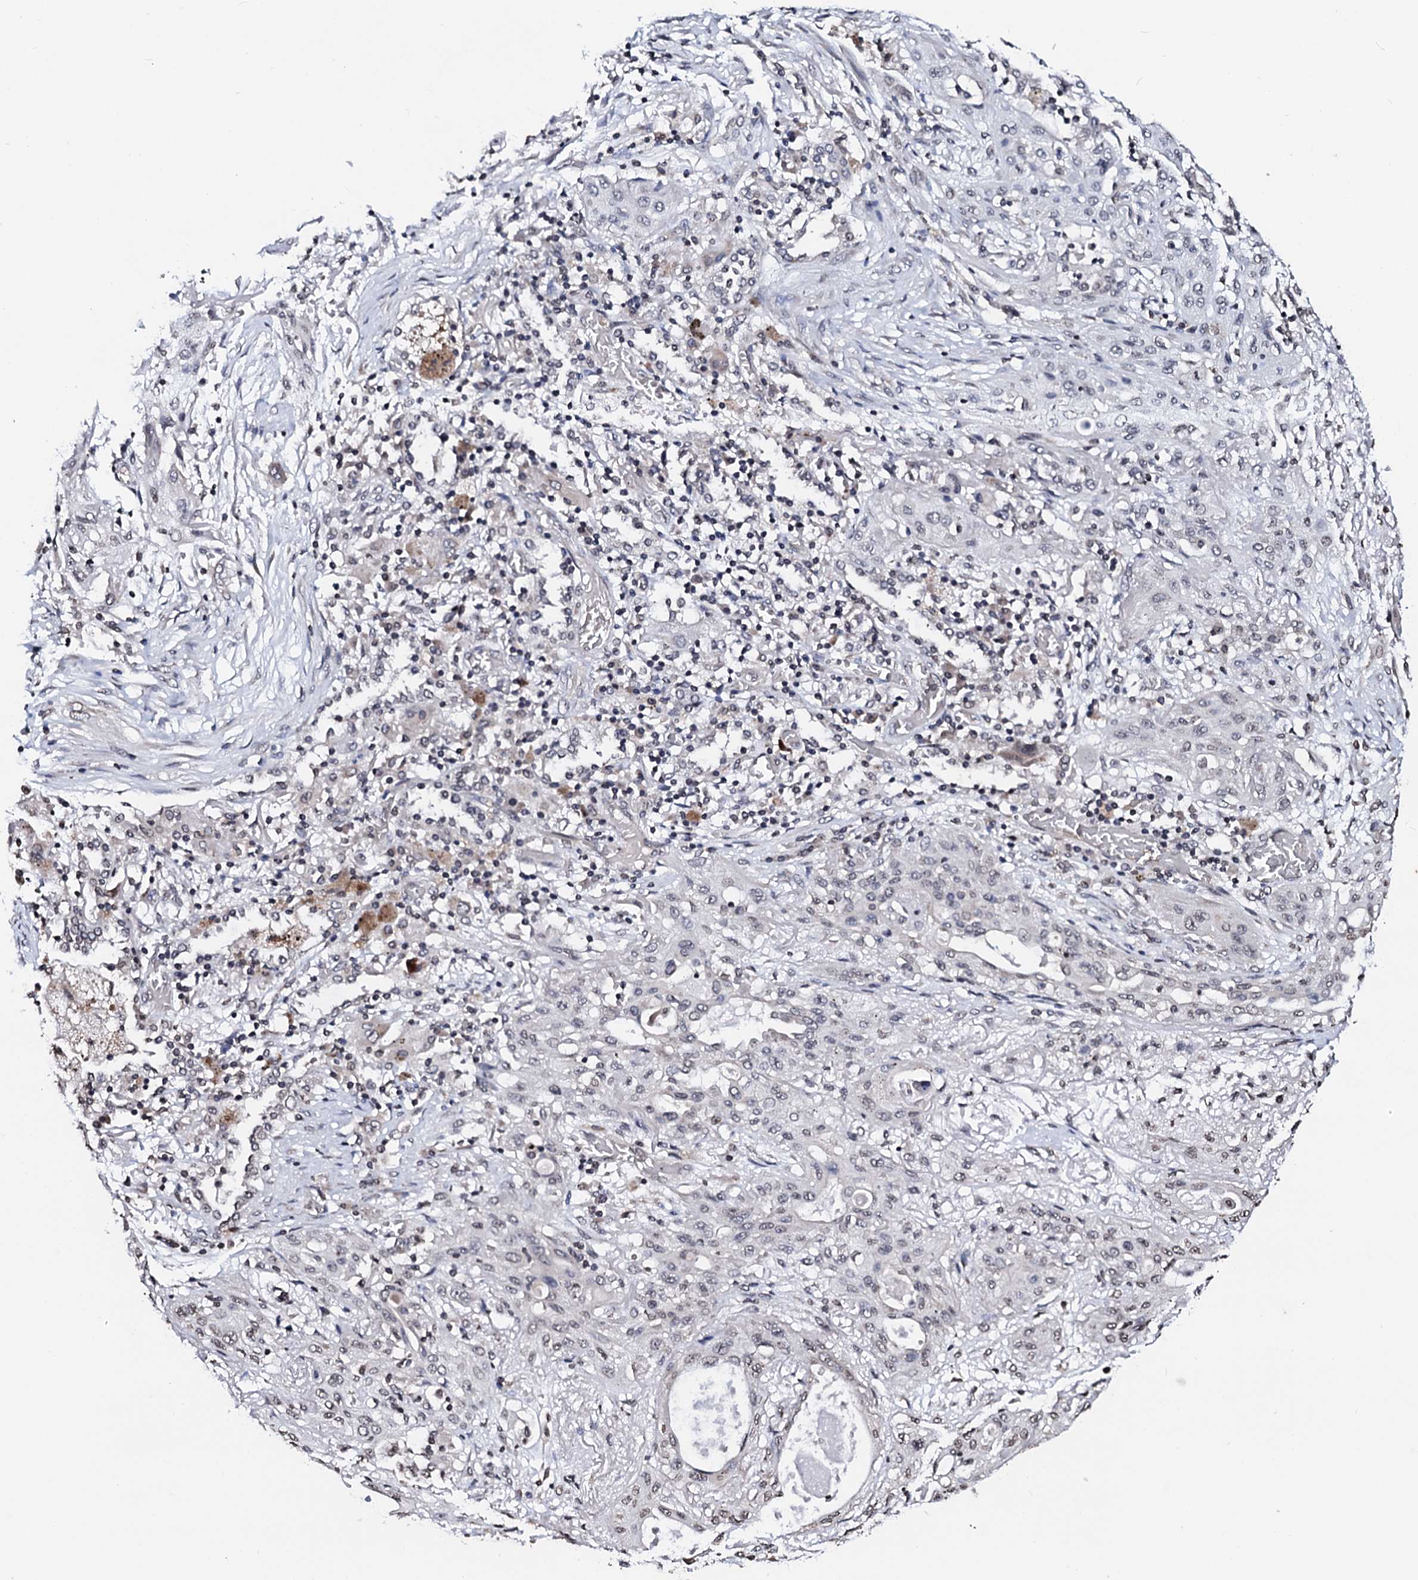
{"staining": {"intensity": "negative", "quantity": "none", "location": "none"}, "tissue": "lung cancer", "cell_type": "Tumor cells", "image_type": "cancer", "snomed": [{"axis": "morphology", "description": "Squamous cell carcinoma, NOS"}, {"axis": "topography", "description": "Lung"}], "caption": "This is a photomicrograph of immunohistochemistry staining of lung cancer (squamous cell carcinoma), which shows no expression in tumor cells. Brightfield microscopy of immunohistochemistry (IHC) stained with DAB (brown) and hematoxylin (blue), captured at high magnification.", "gene": "LSM11", "patient": {"sex": "female", "age": 47}}